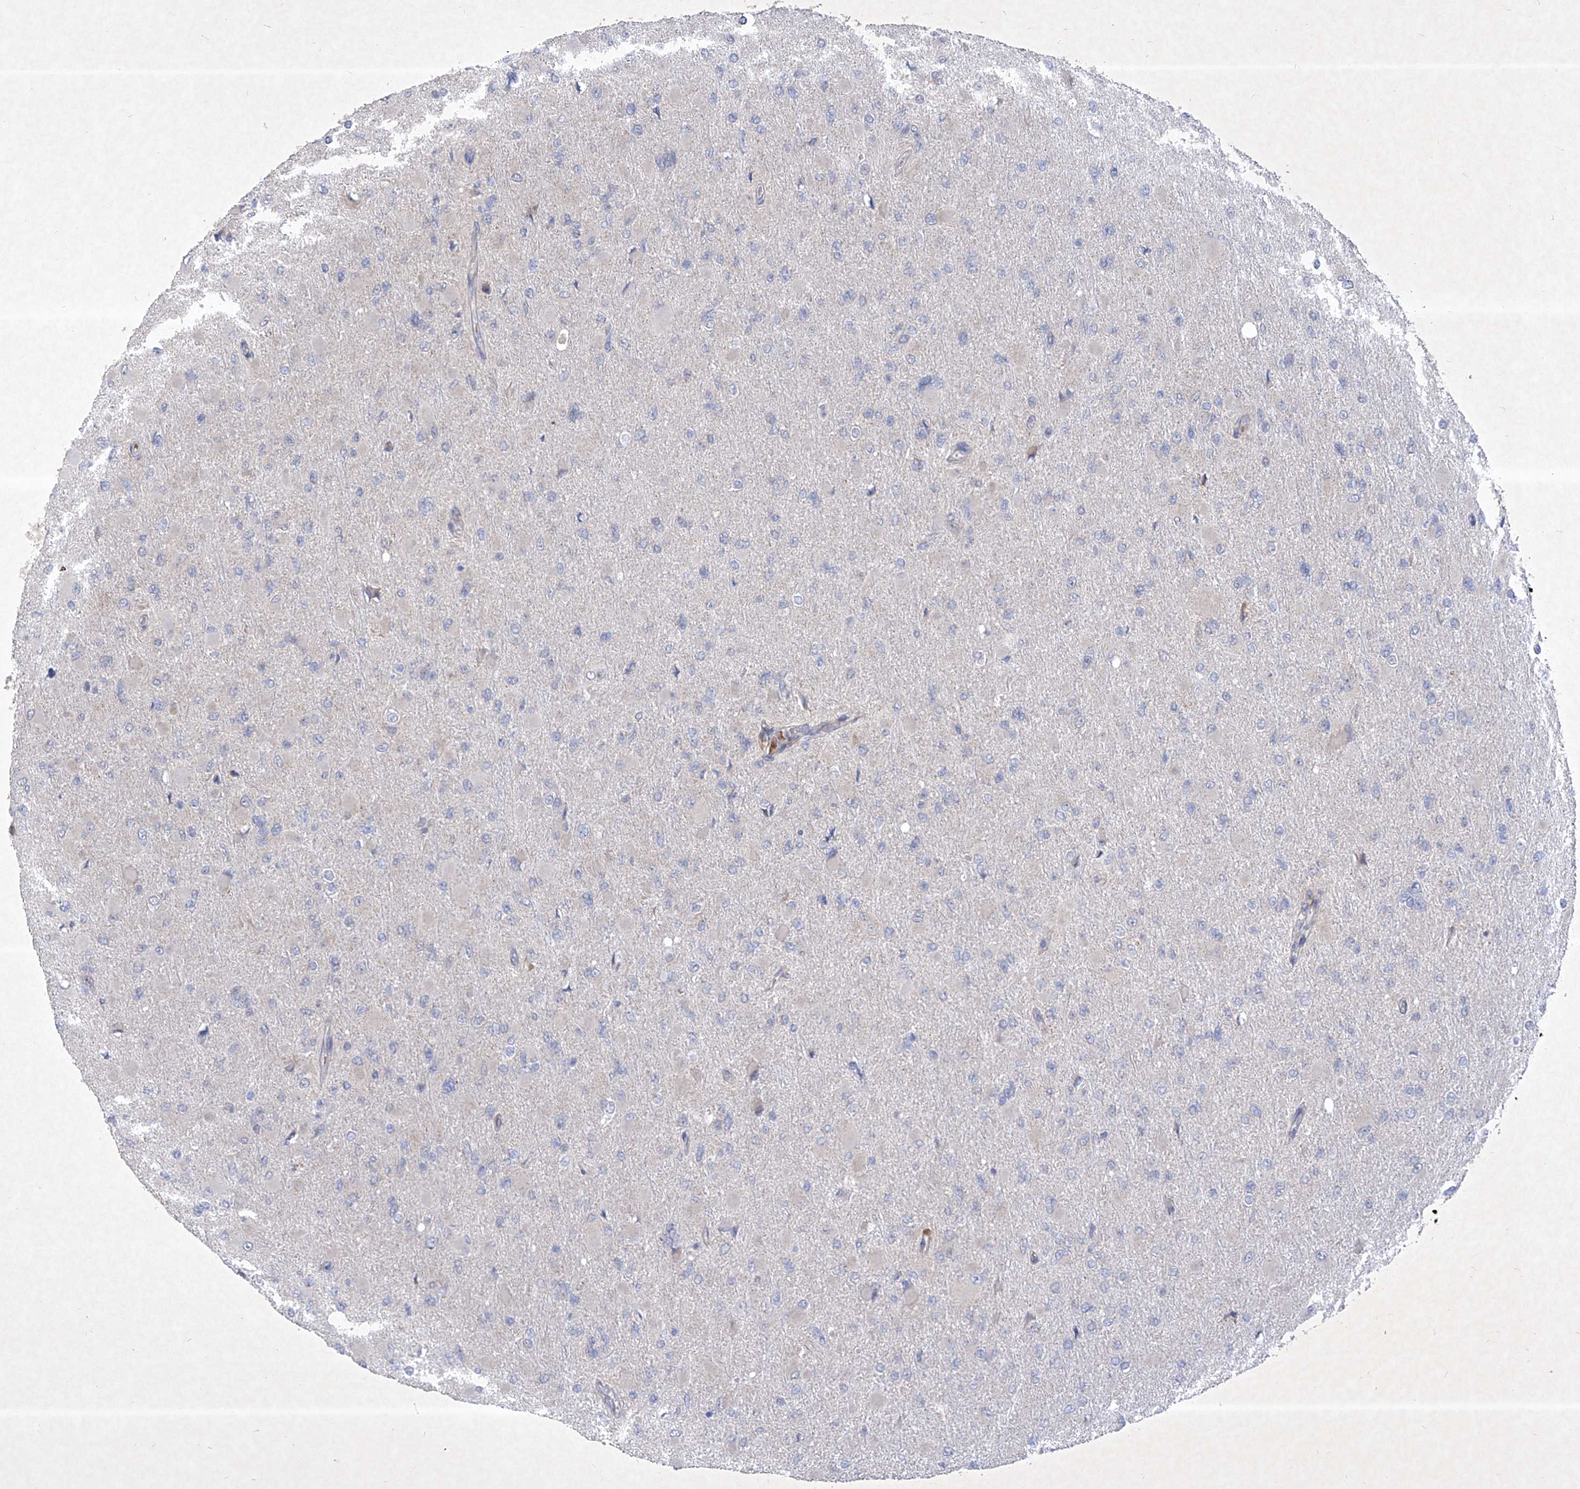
{"staining": {"intensity": "negative", "quantity": "none", "location": "none"}, "tissue": "glioma", "cell_type": "Tumor cells", "image_type": "cancer", "snomed": [{"axis": "morphology", "description": "Glioma, malignant, High grade"}, {"axis": "topography", "description": "Cerebral cortex"}], "caption": "Immunohistochemistry micrograph of neoplastic tissue: human glioma stained with DAB (3,3'-diaminobenzidine) demonstrates no significant protein staining in tumor cells. (DAB (3,3'-diaminobenzidine) immunohistochemistry (IHC), high magnification).", "gene": "COQ3", "patient": {"sex": "female", "age": 36}}